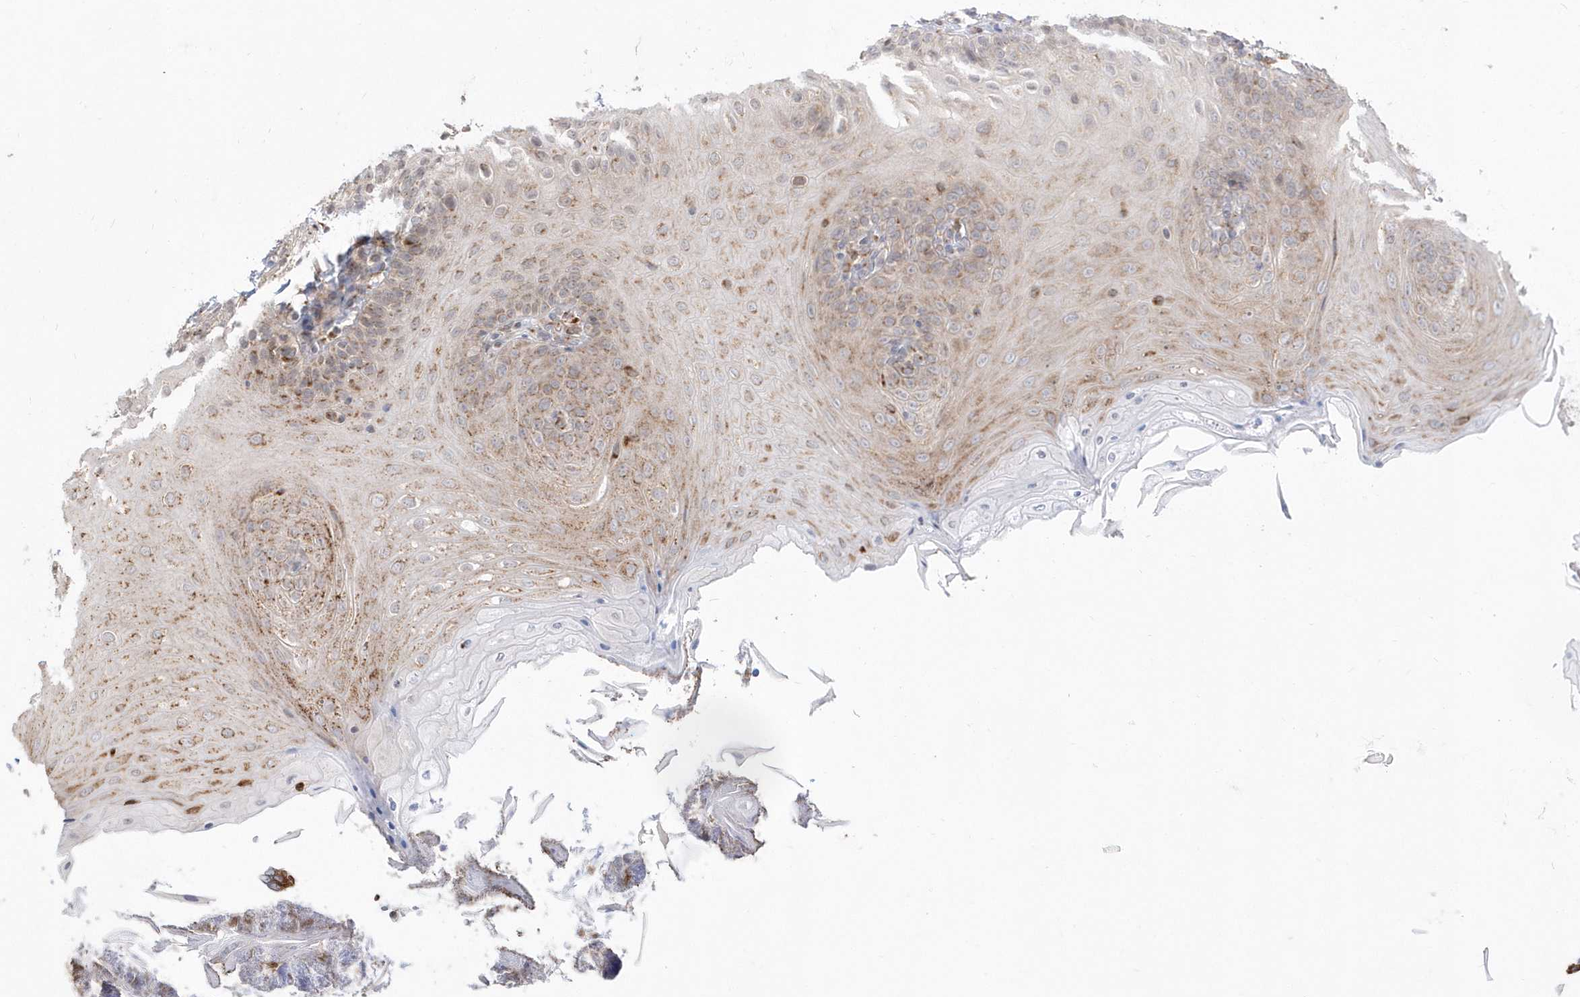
{"staining": {"intensity": "weak", "quantity": "25%-75%", "location": "cytoplasmic/membranous"}, "tissue": "oral mucosa", "cell_type": "Squamous epithelial cells", "image_type": "normal", "snomed": [{"axis": "morphology", "description": "Normal tissue, NOS"}, {"axis": "topography", "description": "Oral tissue"}], "caption": "A histopathology image showing weak cytoplasmic/membranous staining in about 25%-75% of squamous epithelial cells in unremarkable oral mucosa, as visualized by brown immunohistochemical staining.", "gene": "EPC2", "patient": {"sex": "female", "age": 68}}